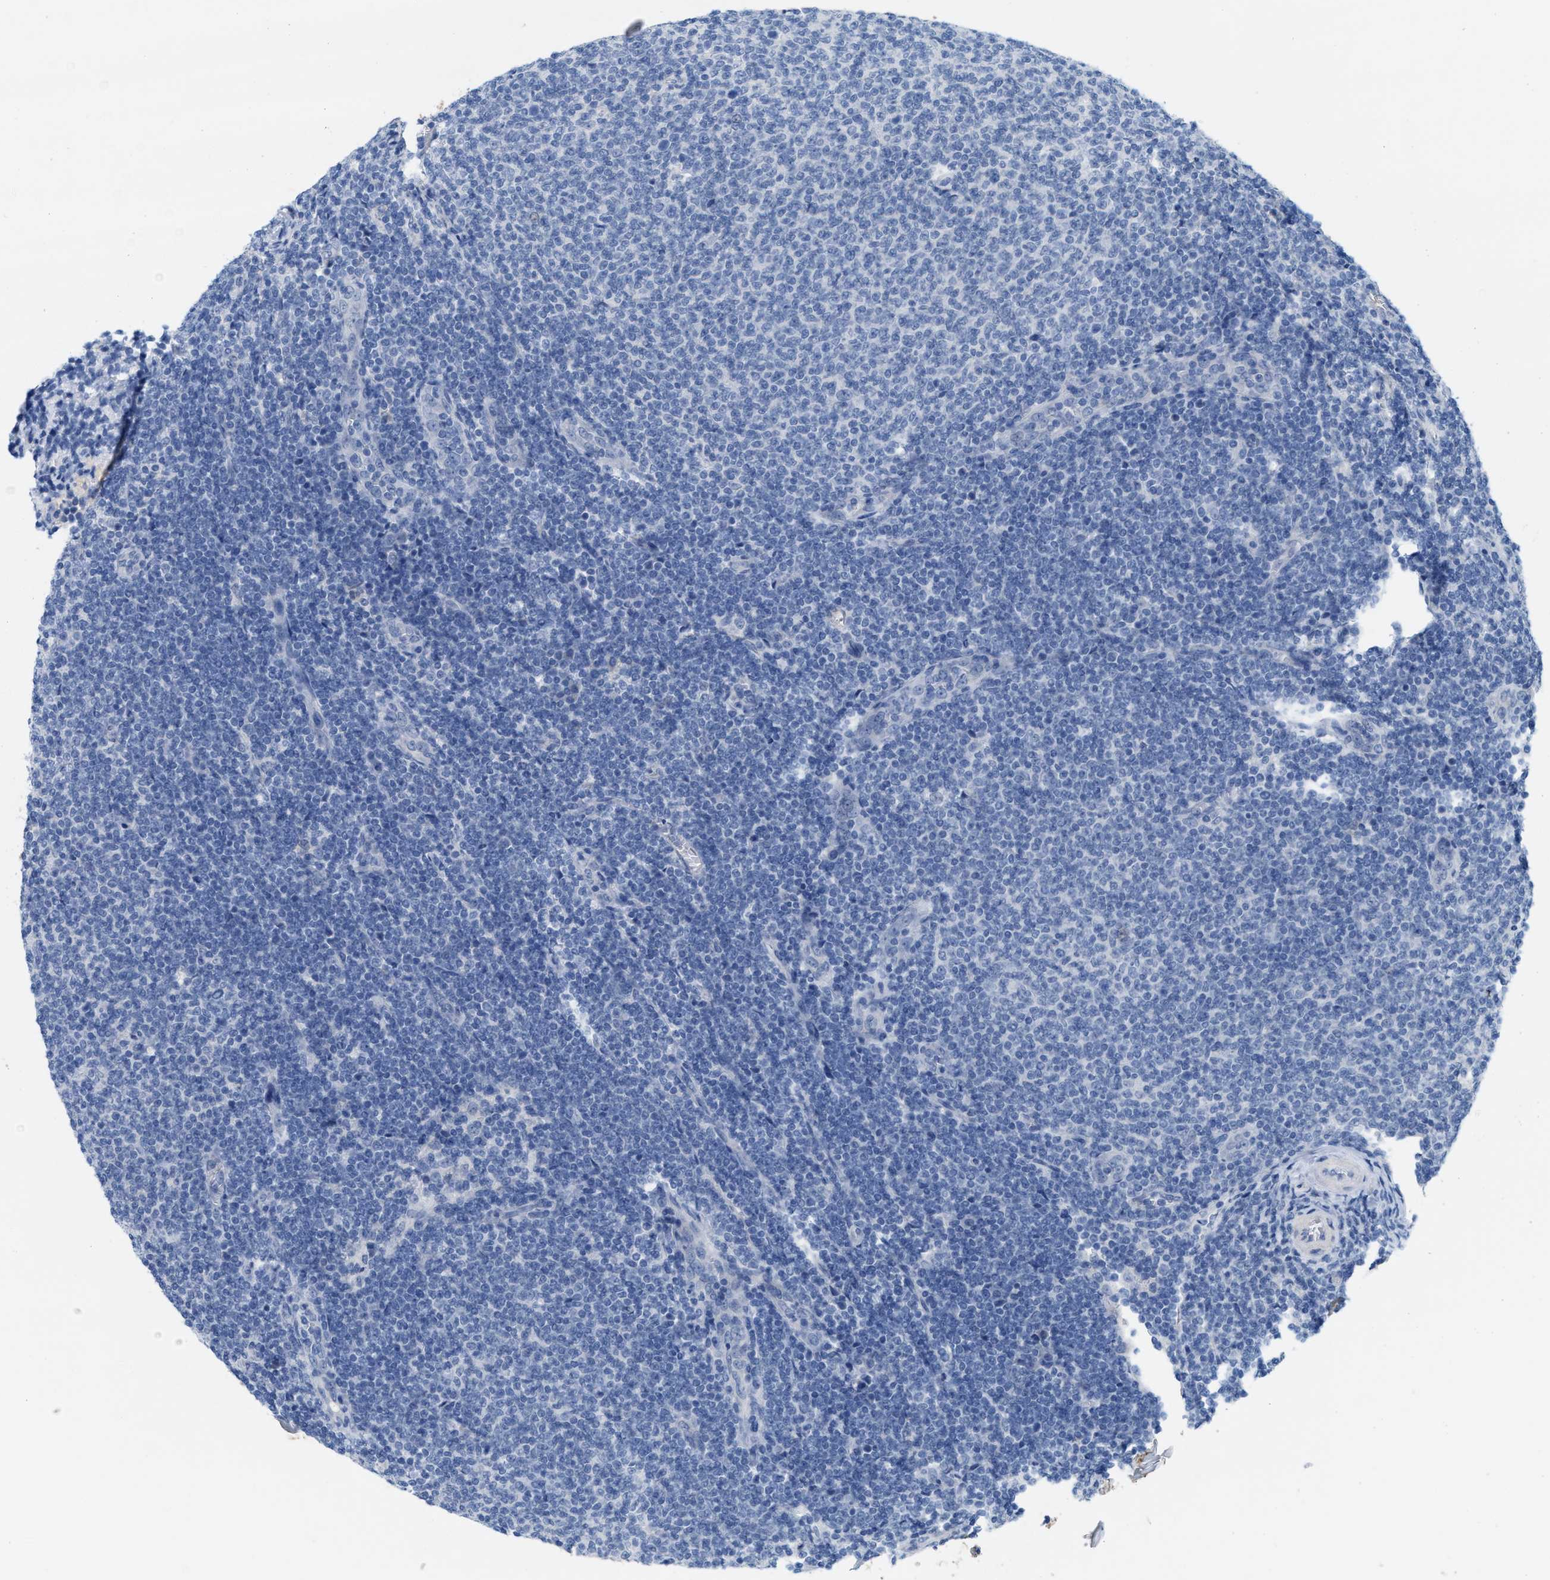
{"staining": {"intensity": "negative", "quantity": "none", "location": "none"}, "tissue": "lymphoma", "cell_type": "Tumor cells", "image_type": "cancer", "snomed": [{"axis": "morphology", "description": "Malignant lymphoma, non-Hodgkin's type, Low grade"}, {"axis": "topography", "description": "Lymph node"}], "caption": "High power microscopy micrograph of an IHC photomicrograph of low-grade malignant lymphoma, non-Hodgkin's type, revealing no significant staining in tumor cells. The staining is performed using DAB (3,3'-diaminobenzidine) brown chromogen with nuclei counter-stained in using hematoxylin.", "gene": "CPA2", "patient": {"sex": "male", "age": 66}}